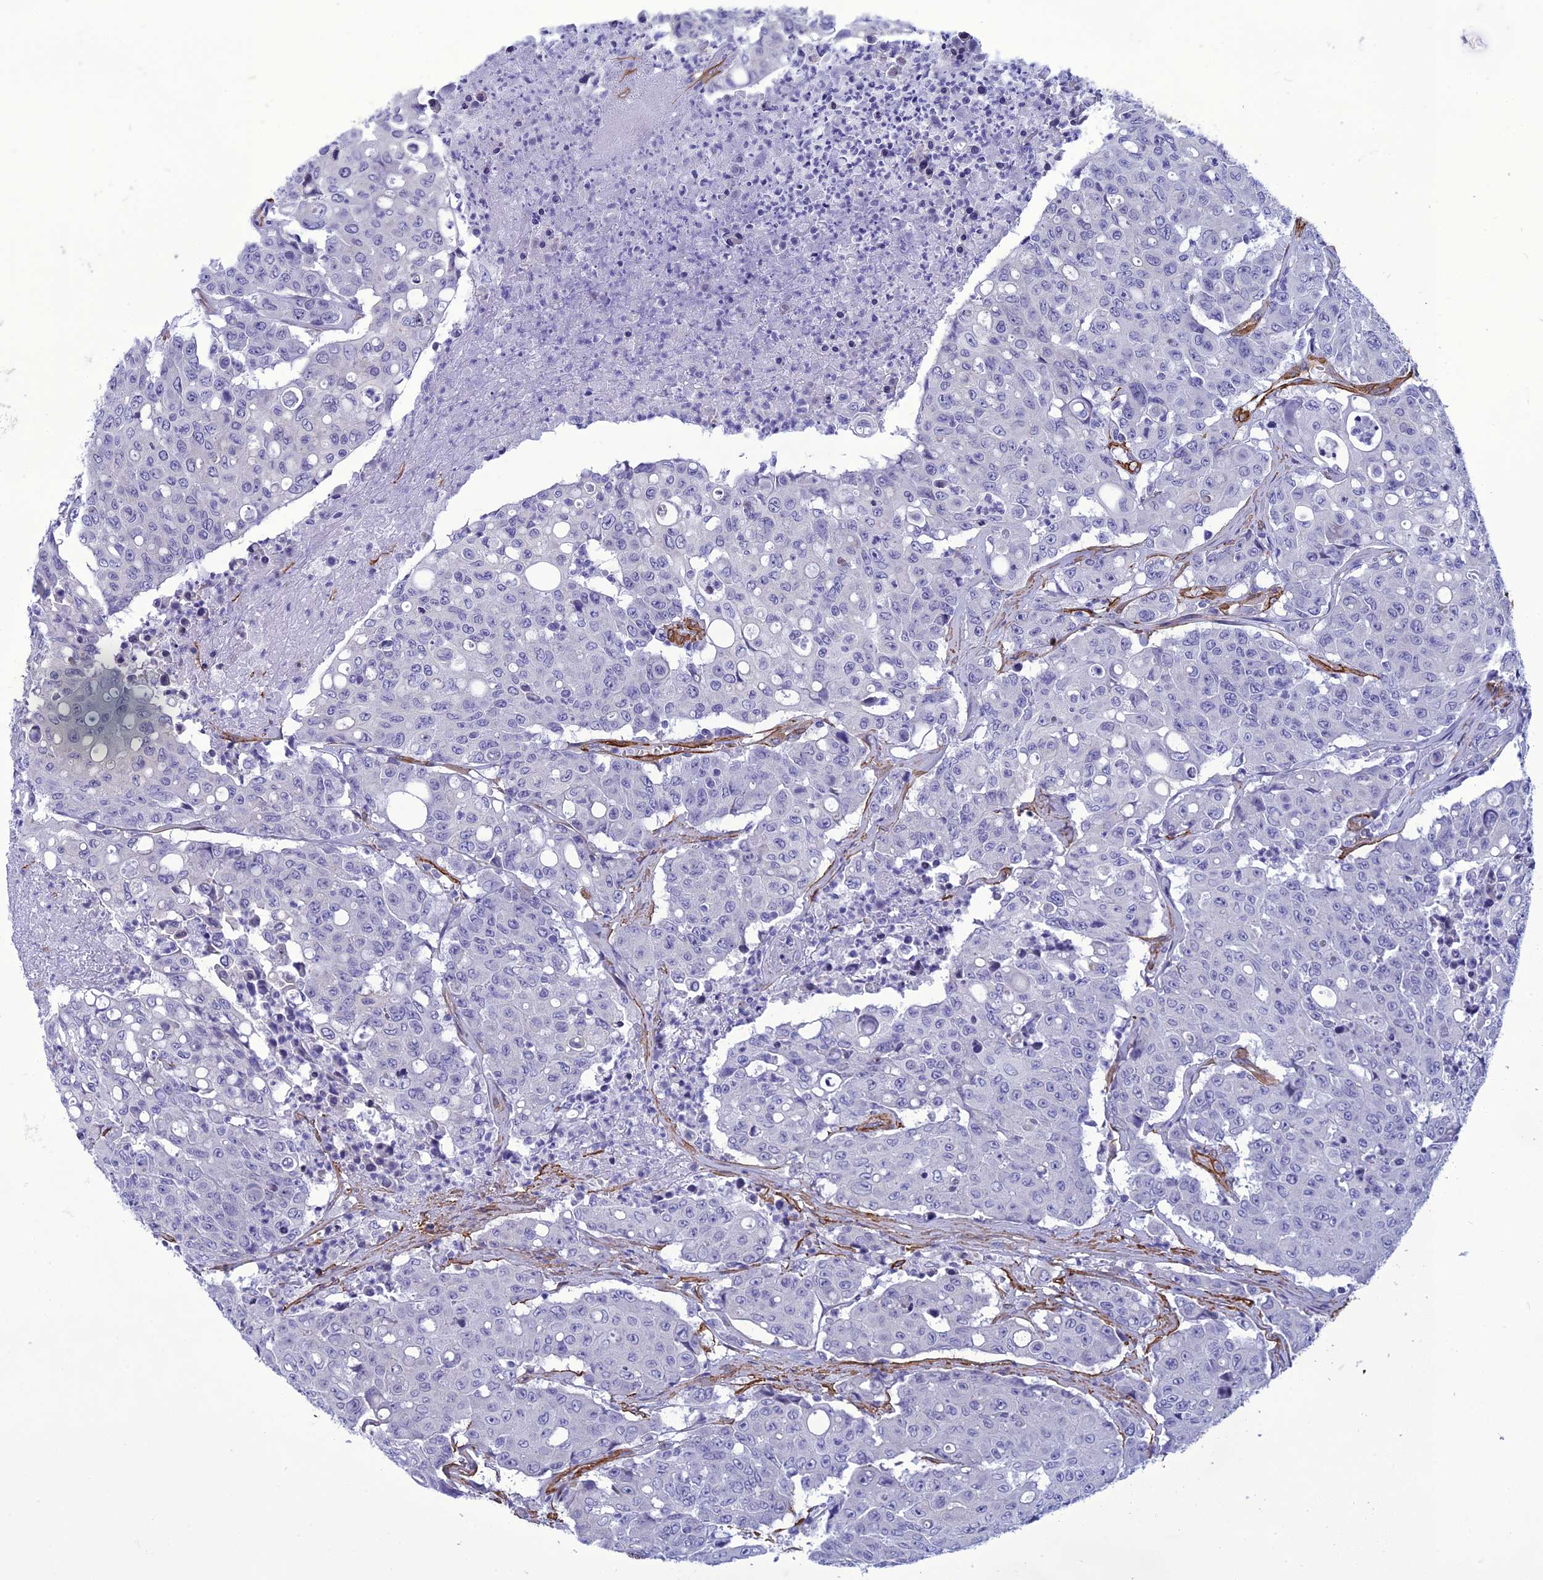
{"staining": {"intensity": "negative", "quantity": "none", "location": "none"}, "tissue": "colorectal cancer", "cell_type": "Tumor cells", "image_type": "cancer", "snomed": [{"axis": "morphology", "description": "Adenocarcinoma, NOS"}, {"axis": "topography", "description": "Colon"}], "caption": "Protein analysis of colorectal cancer (adenocarcinoma) demonstrates no significant staining in tumor cells. (Immunohistochemistry, brightfield microscopy, high magnification).", "gene": "NKD1", "patient": {"sex": "male", "age": 51}}